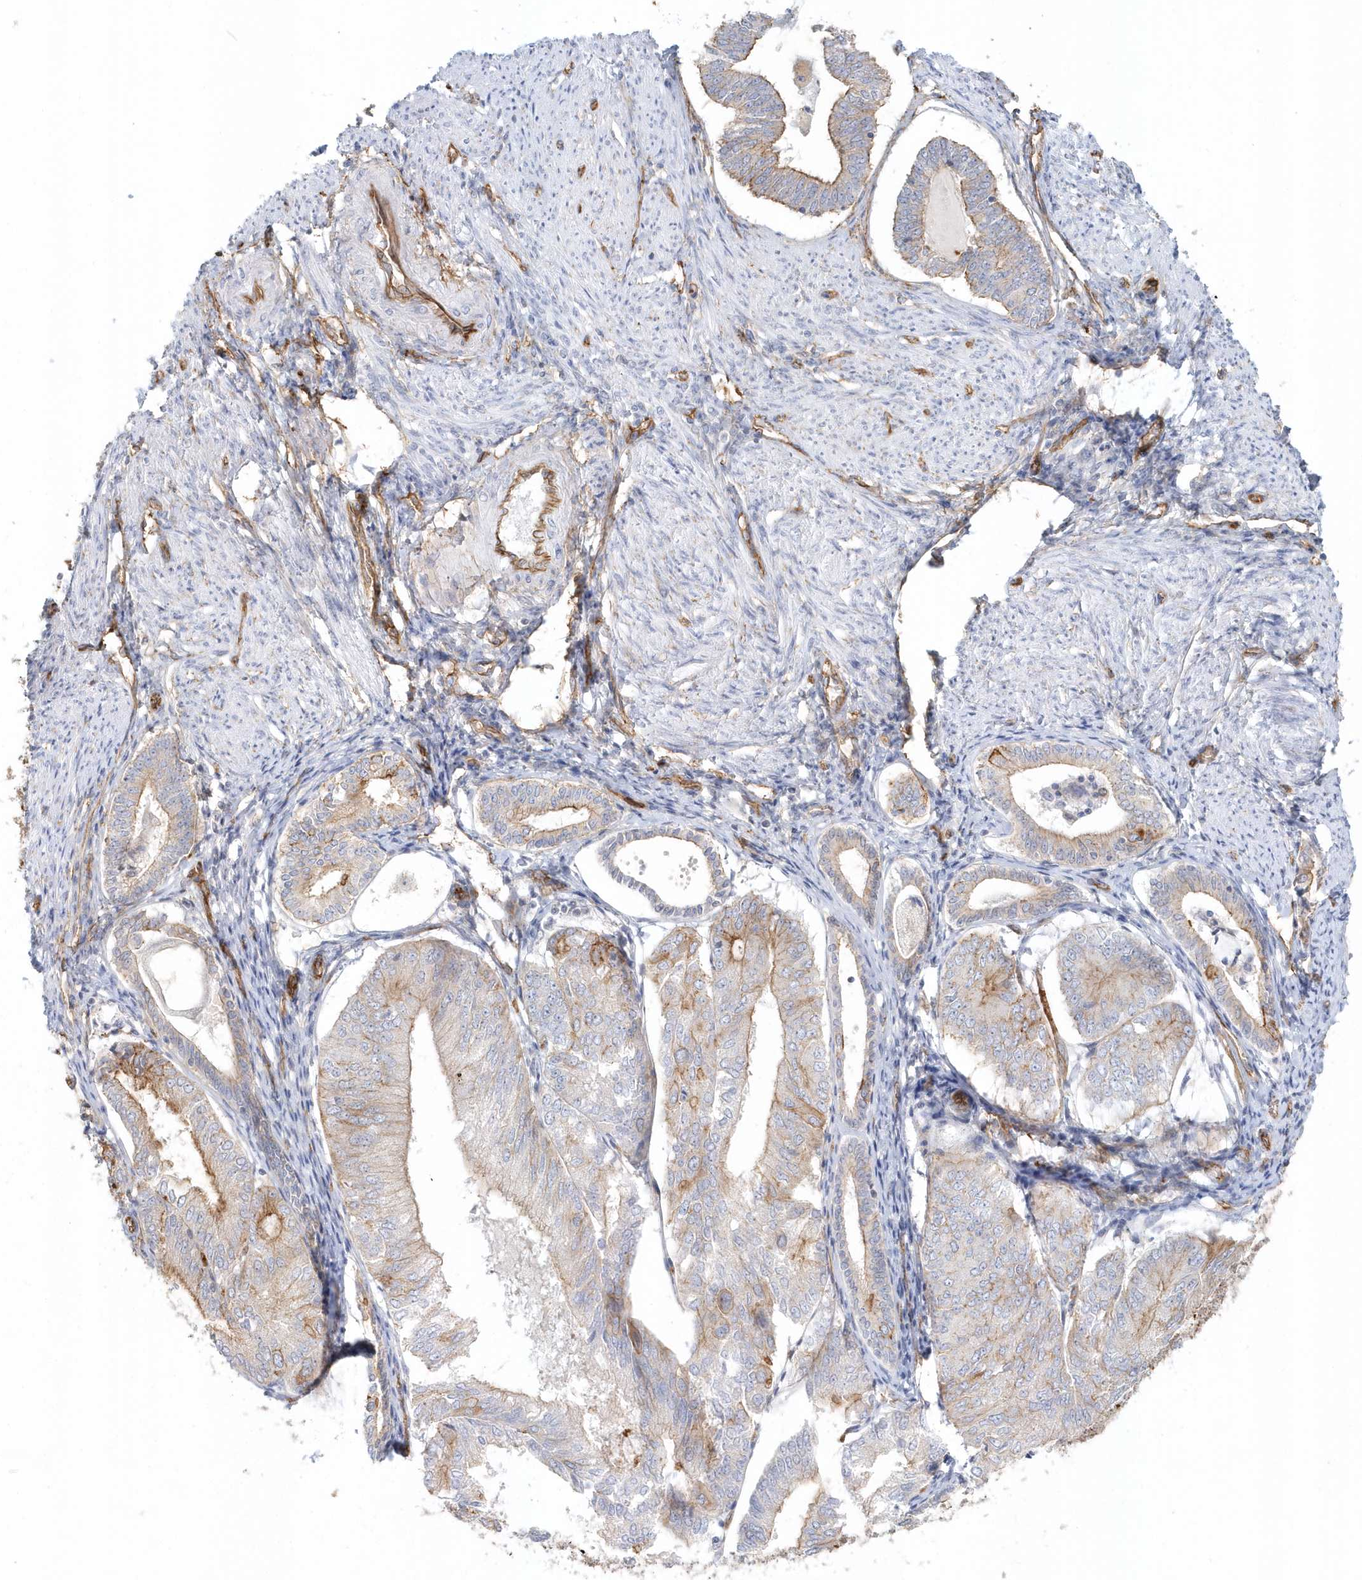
{"staining": {"intensity": "moderate", "quantity": "<25%", "location": "cytoplasmic/membranous"}, "tissue": "endometrial cancer", "cell_type": "Tumor cells", "image_type": "cancer", "snomed": [{"axis": "morphology", "description": "Adenocarcinoma, NOS"}, {"axis": "topography", "description": "Endometrium"}], "caption": "Tumor cells reveal low levels of moderate cytoplasmic/membranous staining in approximately <25% of cells in human endometrial cancer (adenocarcinoma). (DAB (3,3'-diaminobenzidine) IHC, brown staining for protein, blue staining for nuclei).", "gene": "DNAH1", "patient": {"sex": "female", "age": 81}}